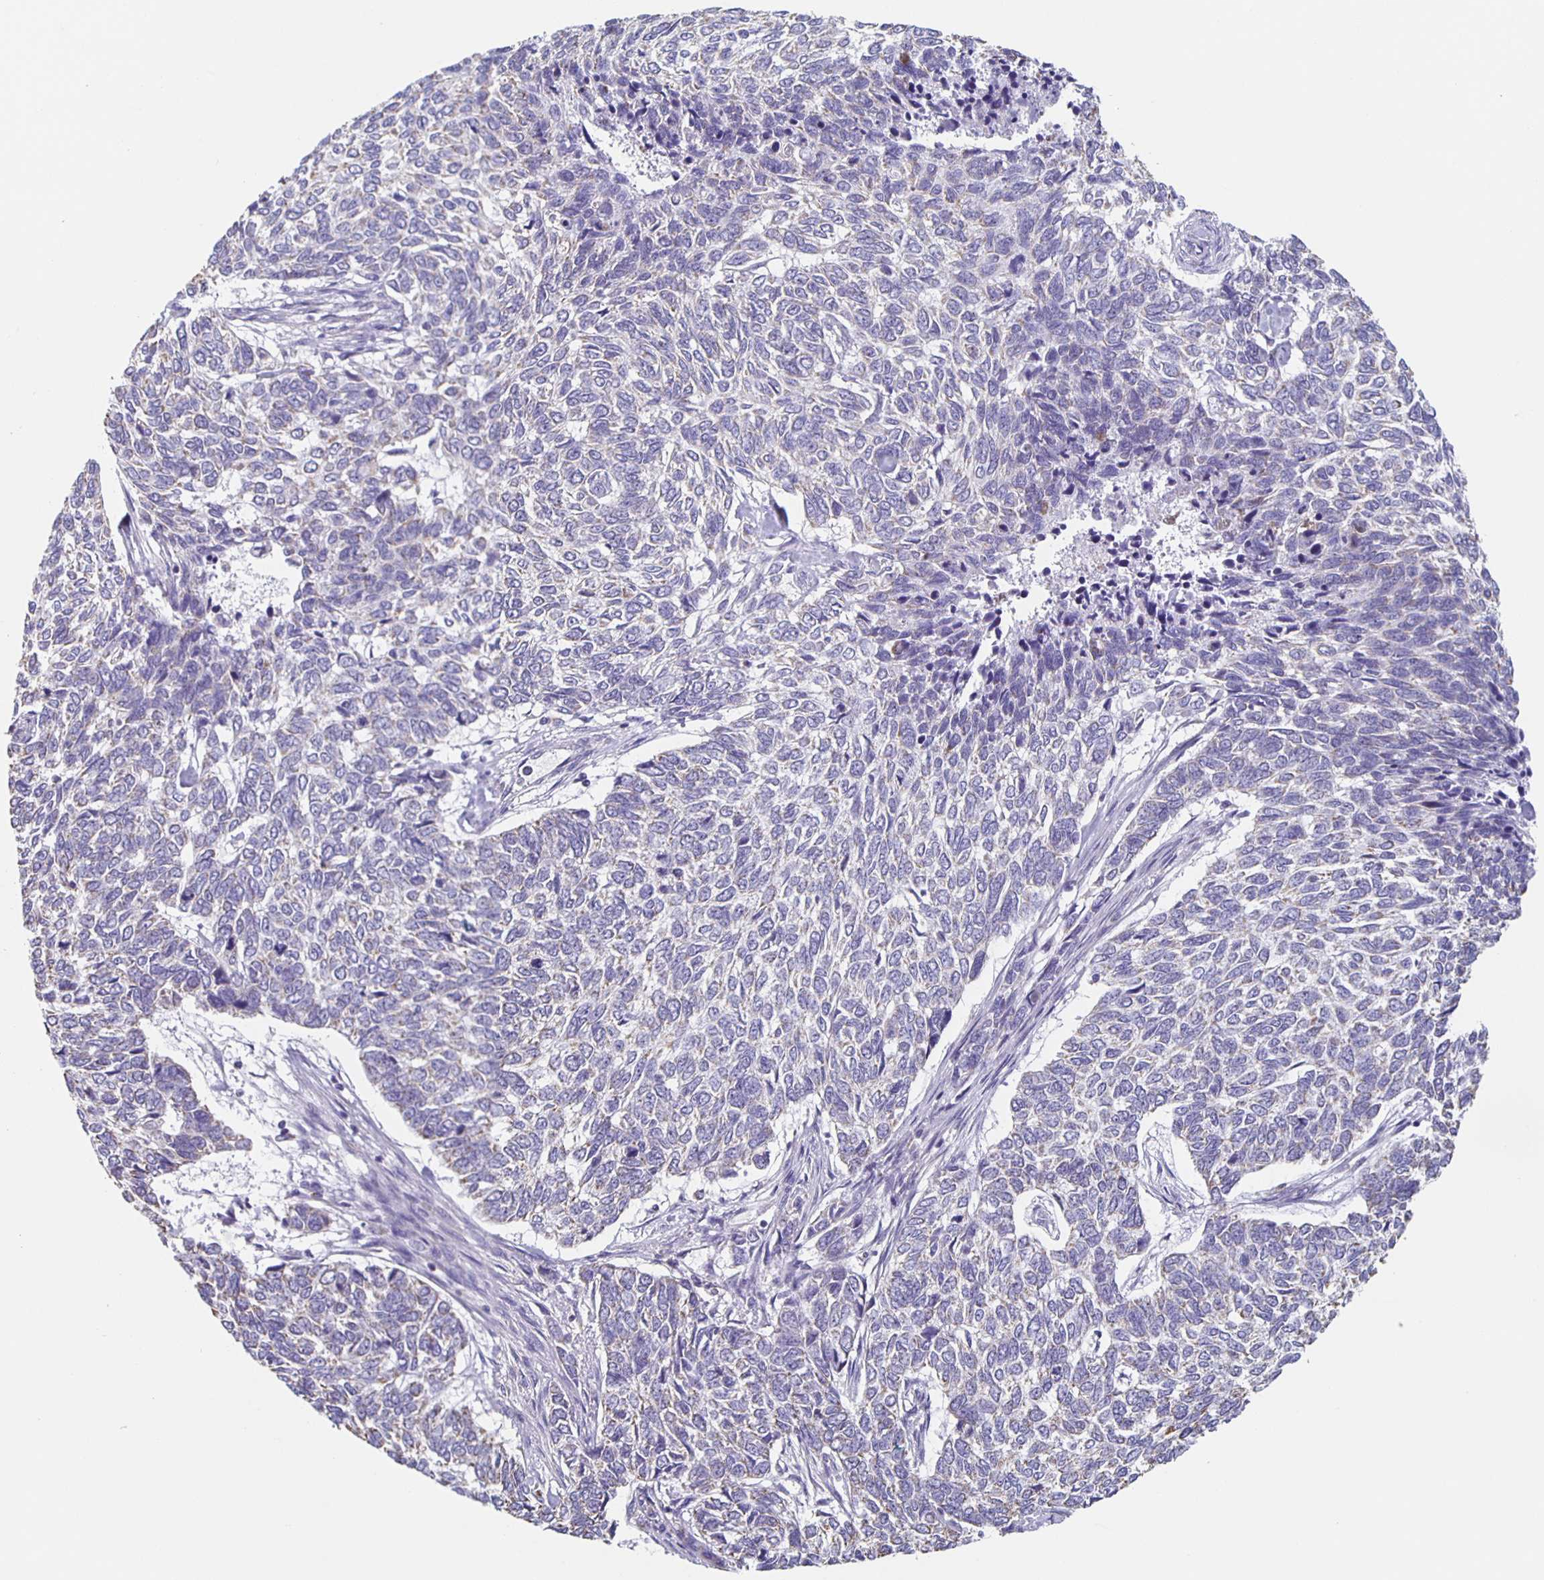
{"staining": {"intensity": "negative", "quantity": "none", "location": "none"}, "tissue": "skin cancer", "cell_type": "Tumor cells", "image_type": "cancer", "snomed": [{"axis": "morphology", "description": "Basal cell carcinoma"}, {"axis": "topography", "description": "Skin"}], "caption": "The histopathology image exhibits no significant staining in tumor cells of skin cancer.", "gene": "TPPP", "patient": {"sex": "female", "age": 65}}